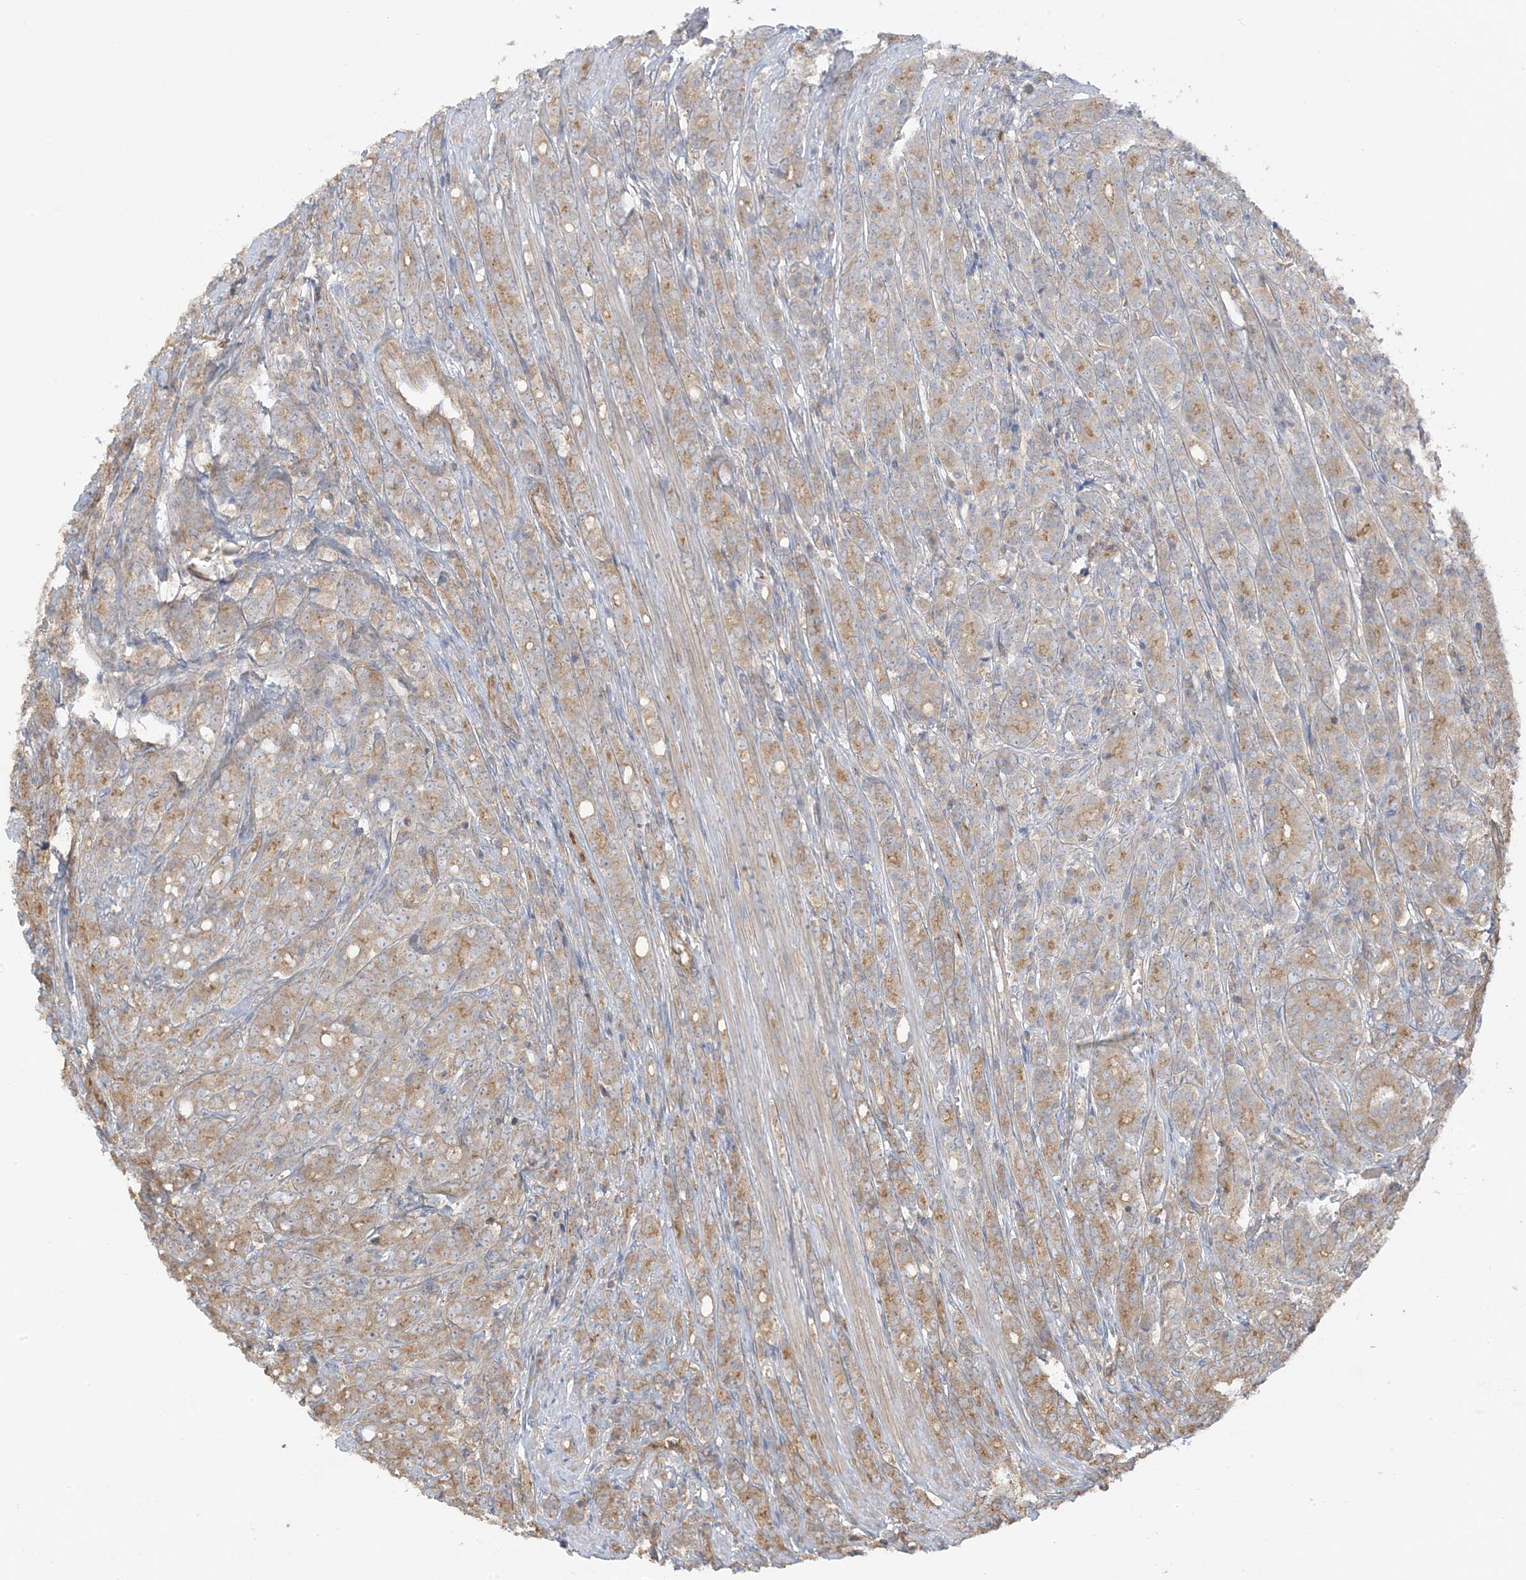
{"staining": {"intensity": "weak", "quantity": ">75%", "location": "cytoplasmic/membranous"}, "tissue": "prostate cancer", "cell_type": "Tumor cells", "image_type": "cancer", "snomed": [{"axis": "morphology", "description": "Adenocarcinoma, High grade"}, {"axis": "topography", "description": "Prostate"}], "caption": "High-magnification brightfield microscopy of prostate adenocarcinoma (high-grade) stained with DAB (3,3'-diaminobenzidine) (brown) and counterstained with hematoxylin (blue). tumor cells exhibit weak cytoplasmic/membranous expression is identified in about>75% of cells. Immunohistochemistry stains the protein in brown and the nuclei are stained blue.", "gene": "ICMT", "patient": {"sex": "male", "age": 62}}